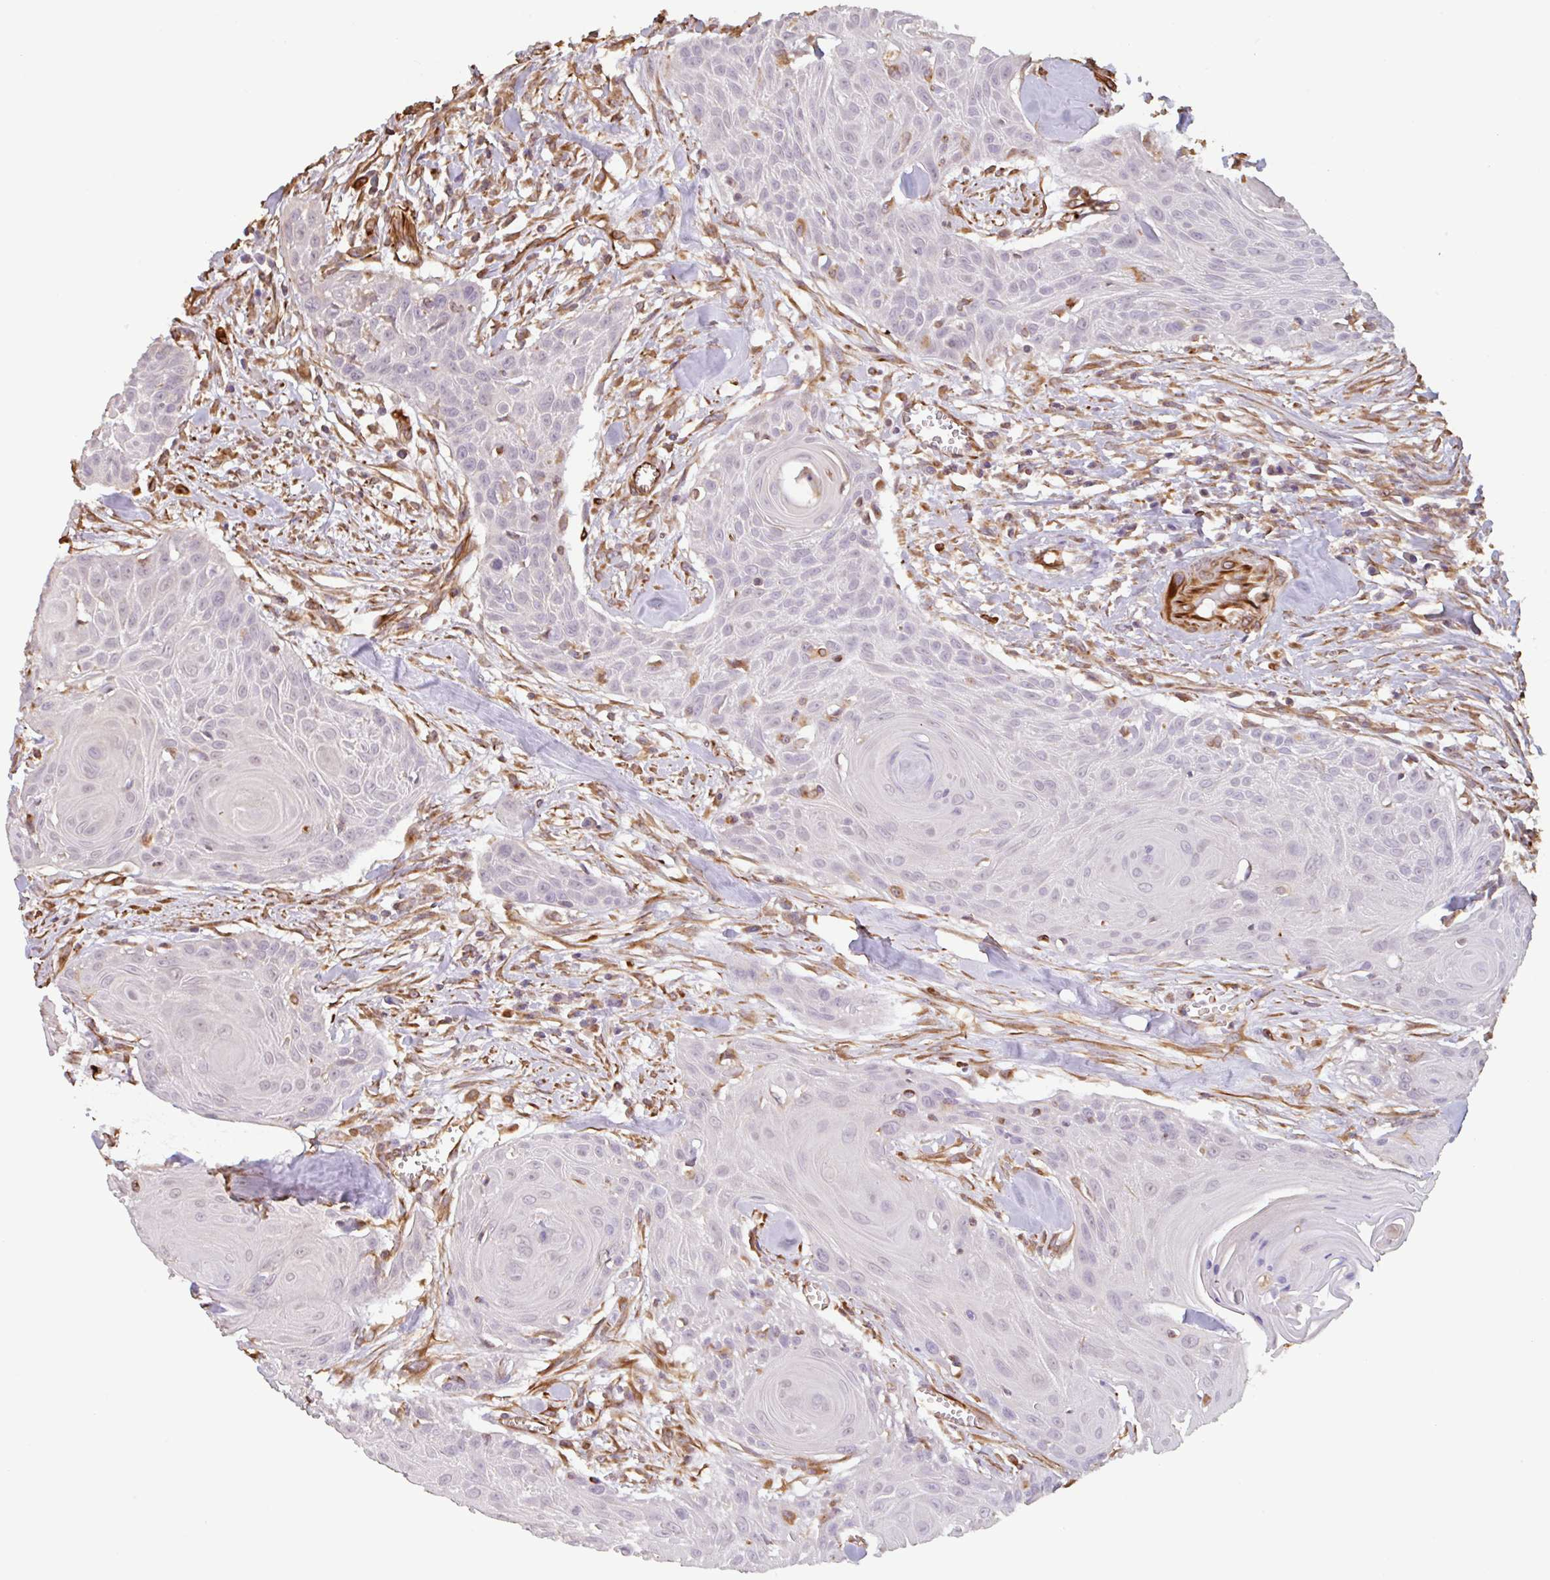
{"staining": {"intensity": "negative", "quantity": "none", "location": "none"}, "tissue": "head and neck cancer", "cell_type": "Tumor cells", "image_type": "cancer", "snomed": [{"axis": "morphology", "description": "Squamous cell carcinoma, NOS"}, {"axis": "topography", "description": "Lymph node"}, {"axis": "topography", "description": "Salivary gland"}, {"axis": "topography", "description": "Head-Neck"}], "caption": "This micrograph is of head and neck squamous cell carcinoma stained with IHC to label a protein in brown with the nuclei are counter-stained blue. There is no staining in tumor cells. Nuclei are stained in blue.", "gene": "ZNF790", "patient": {"sex": "female", "age": 74}}